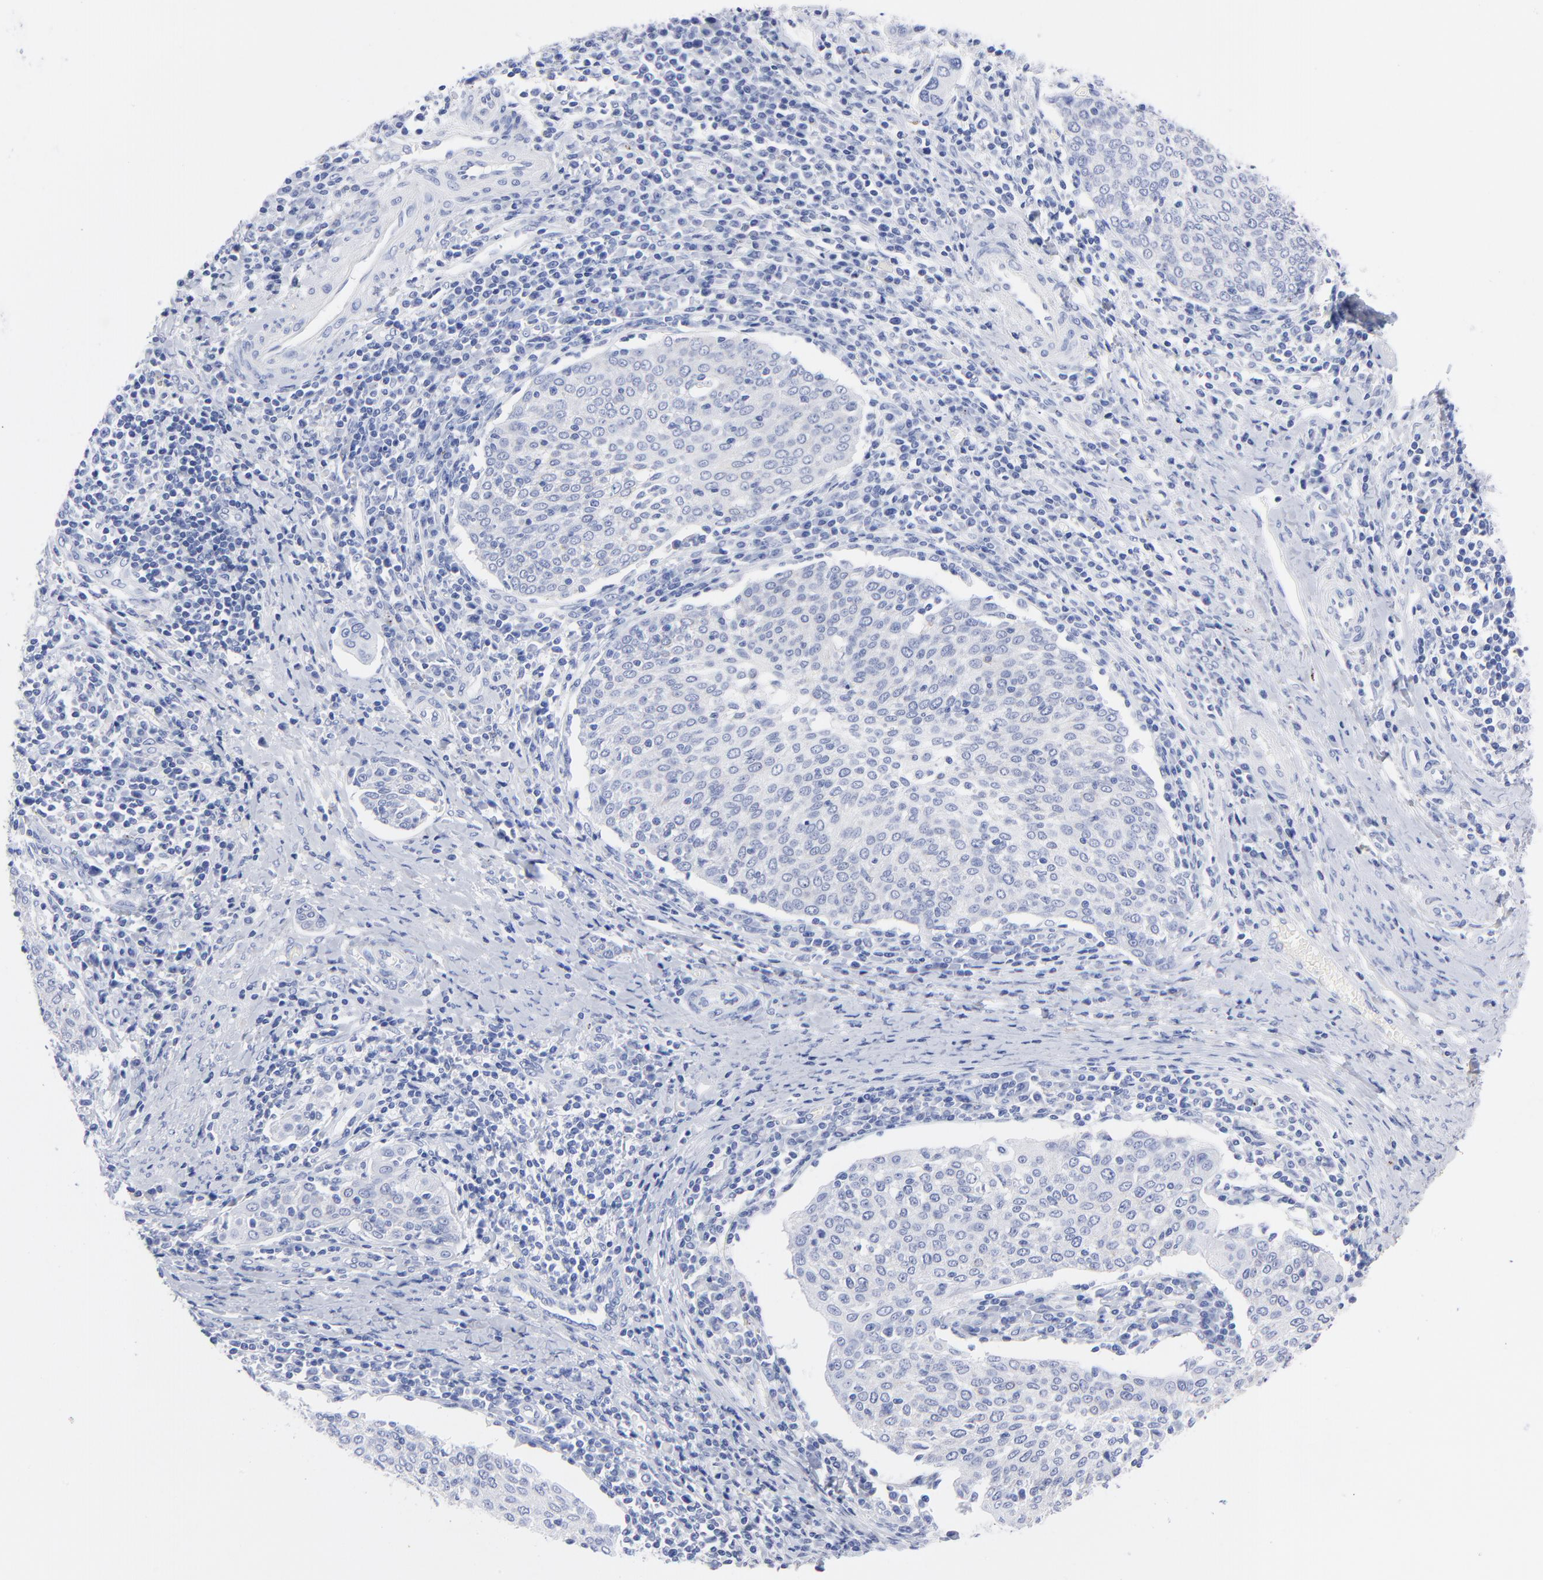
{"staining": {"intensity": "negative", "quantity": "none", "location": "none"}, "tissue": "cervical cancer", "cell_type": "Tumor cells", "image_type": "cancer", "snomed": [{"axis": "morphology", "description": "Squamous cell carcinoma, NOS"}, {"axis": "topography", "description": "Cervix"}], "caption": "DAB (3,3'-diaminobenzidine) immunohistochemical staining of squamous cell carcinoma (cervical) shows no significant expression in tumor cells.", "gene": "ACY1", "patient": {"sex": "female", "age": 40}}